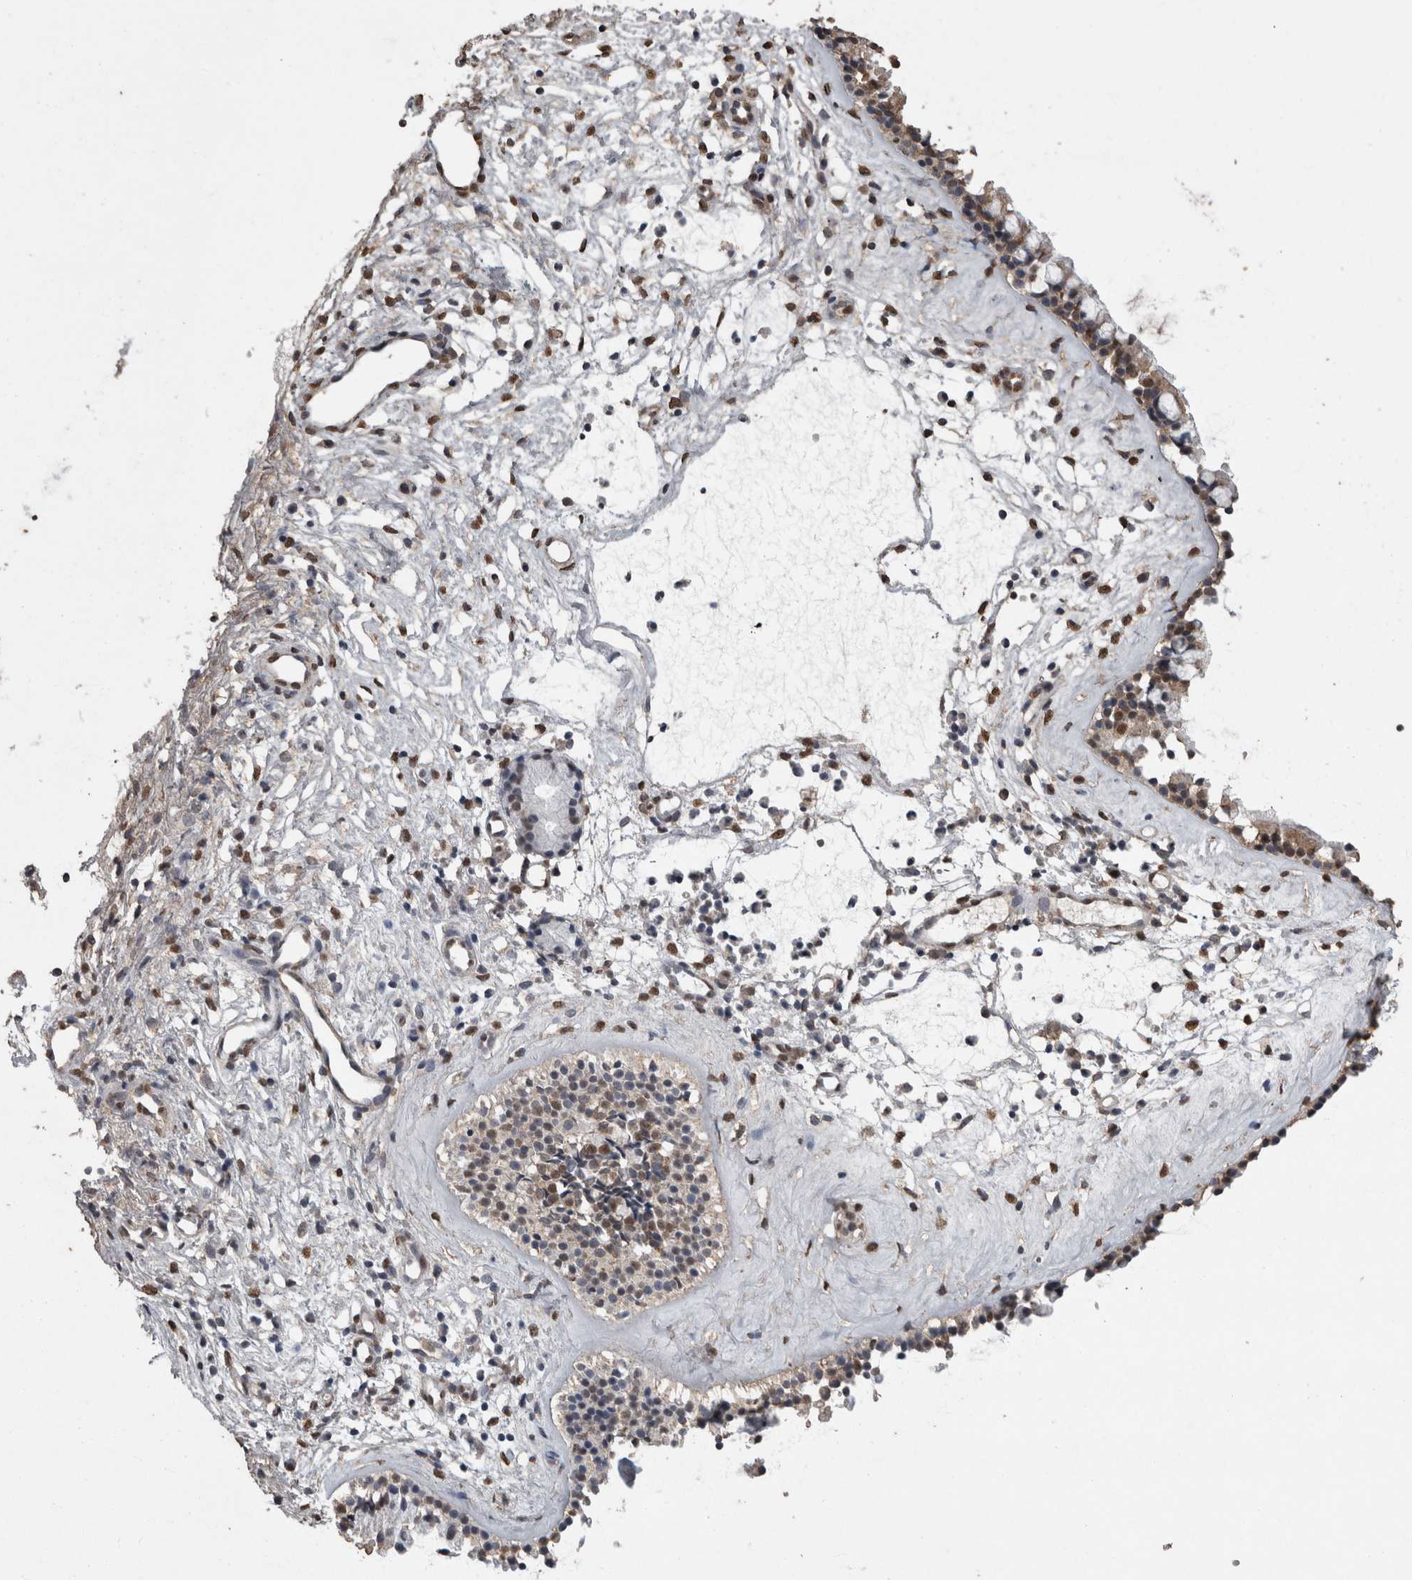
{"staining": {"intensity": "moderate", "quantity": "25%-75%", "location": "nuclear"}, "tissue": "nasopharynx", "cell_type": "Respiratory epithelial cells", "image_type": "normal", "snomed": [{"axis": "morphology", "description": "Normal tissue, NOS"}, {"axis": "topography", "description": "Nasopharynx"}], "caption": "A micrograph showing moderate nuclear positivity in approximately 25%-75% of respiratory epithelial cells in unremarkable nasopharynx, as visualized by brown immunohistochemical staining.", "gene": "SMAD7", "patient": {"sex": "female", "age": 42}}